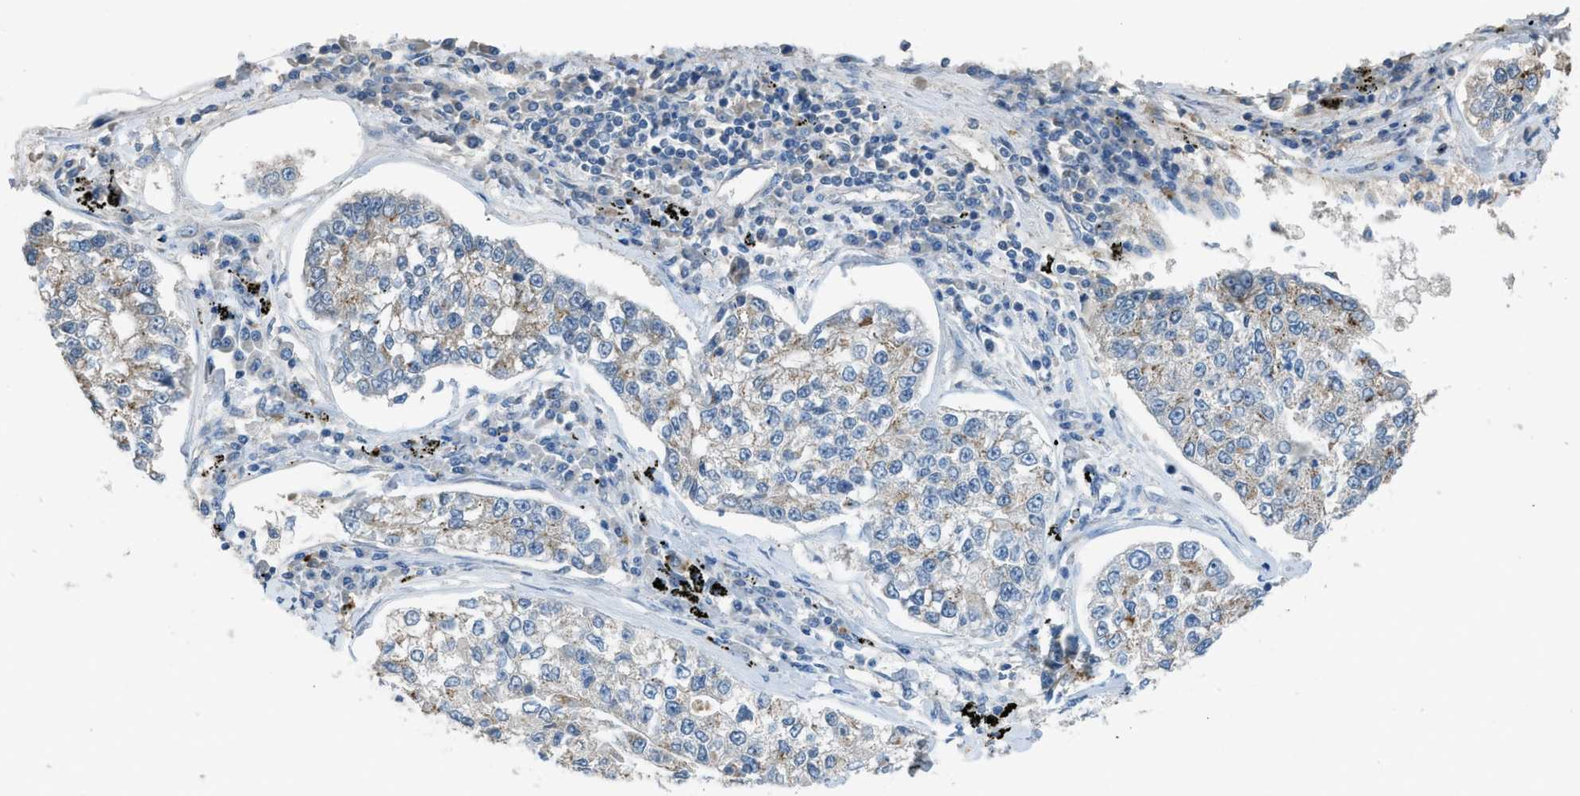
{"staining": {"intensity": "weak", "quantity": ">75%", "location": "cytoplasmic/membranous"}, "tissue": "lung cancer", "cell_type": "Tumor cells", "image_type": "cancer", "snomed": [{"axis": "morphology", "description": "Adenocarcinoma, NOS"}, {"axis": "topography", "description": "Lung"}], "caption": "Lung cancer (adenocarcinoma) stained with a protein marker displays weak staining in tumor cells.", "gene": "TIMD4", "patient": {"sex": "male", "age": 49}}